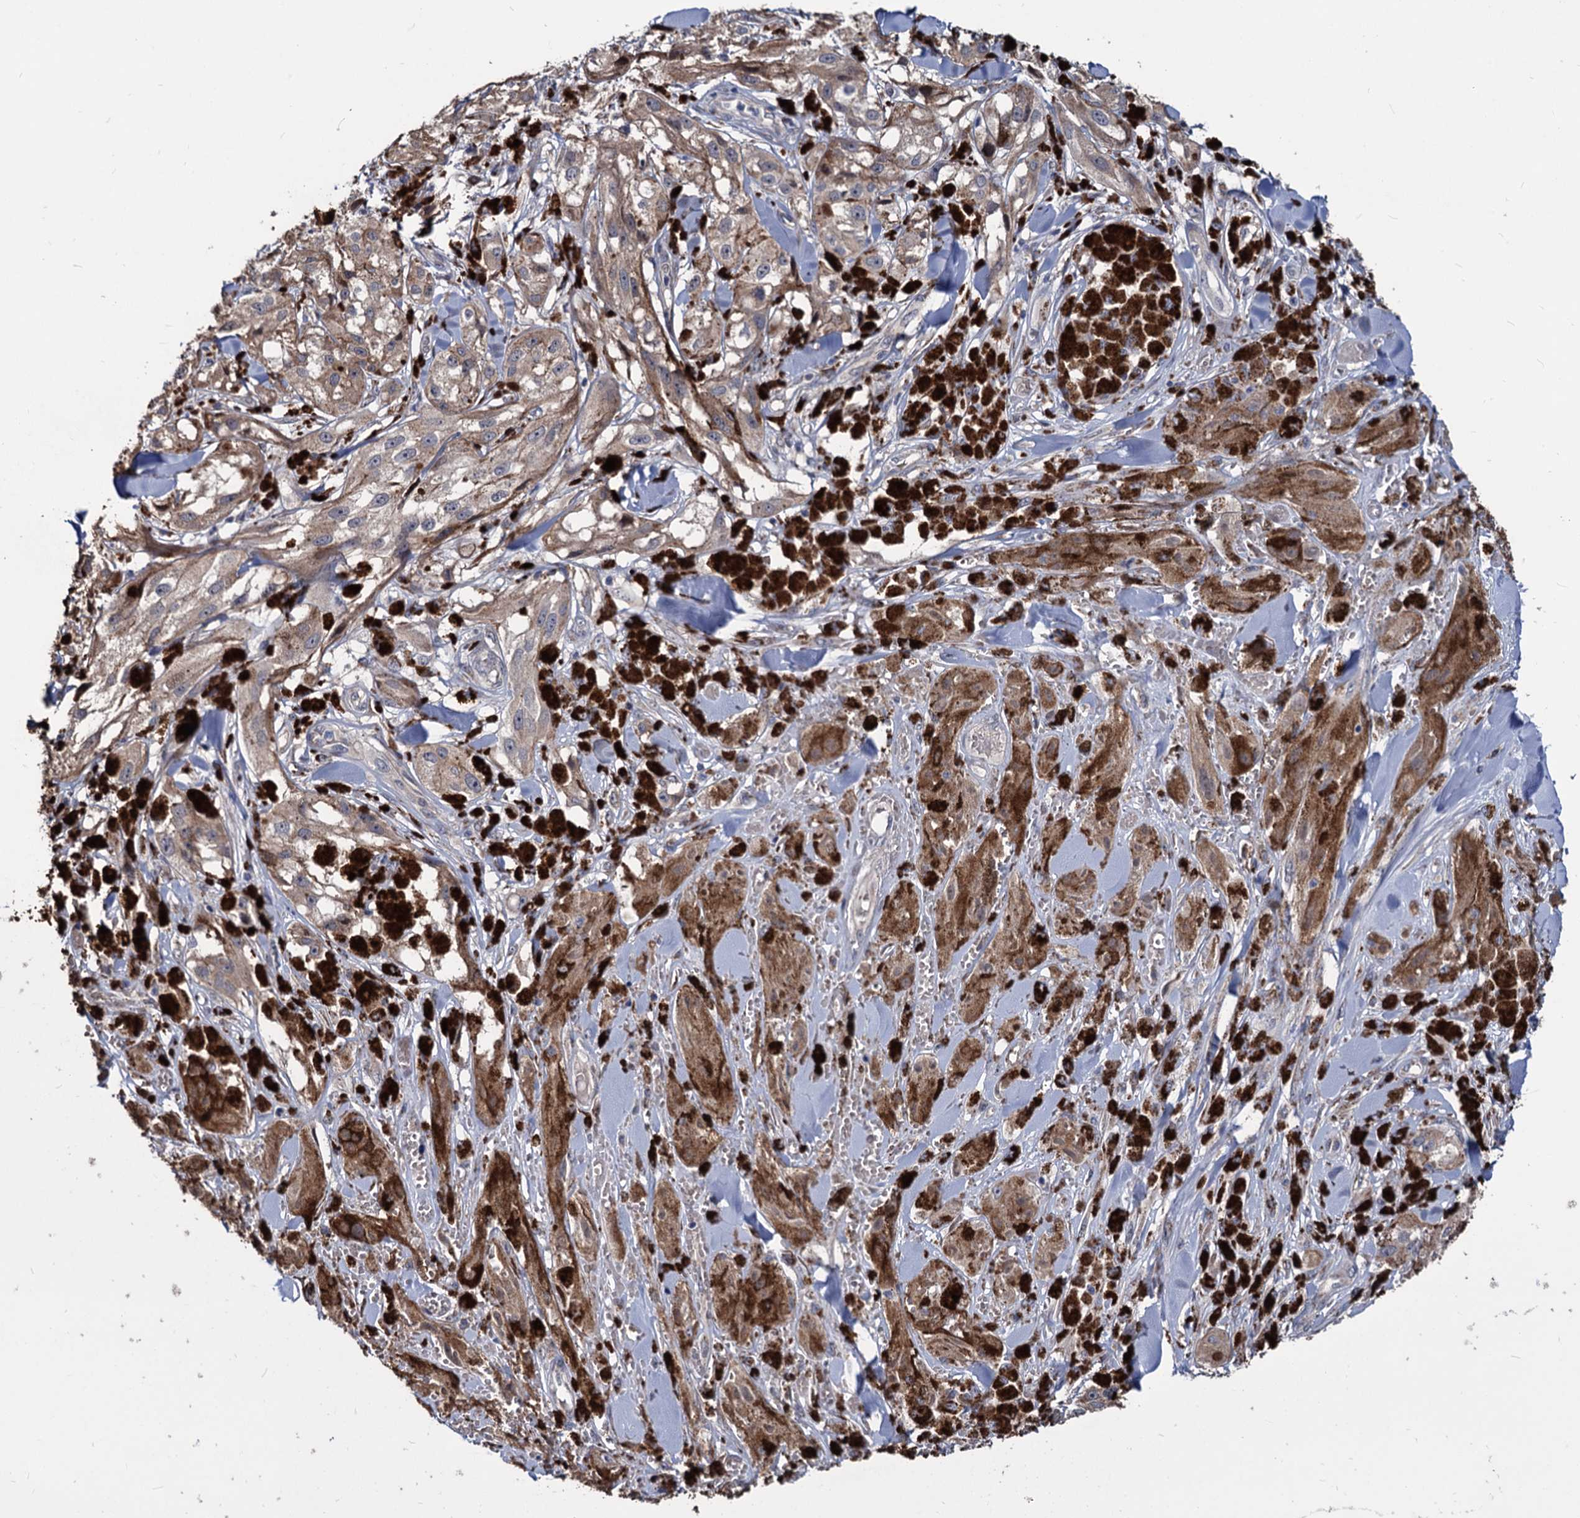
{"staining": {"intensity": "weak", "quantity": "<25%", "location": "cytoplasmic/membranous"}, "tissue": "melanoma", "cell_type": "Tumor cells", "image_type": "cancer", "snomed": [{"axis": "morphology", "description": "Malignant melanoma, NOS"}, {"axis": "topography", "description": "Skin"}], "caption": "Immunohistochemistry of malignant melanoma exhibits no expression in tumor cells.", "gene": "SMAGP", "patient": {"sex": "male", "age": 88}}